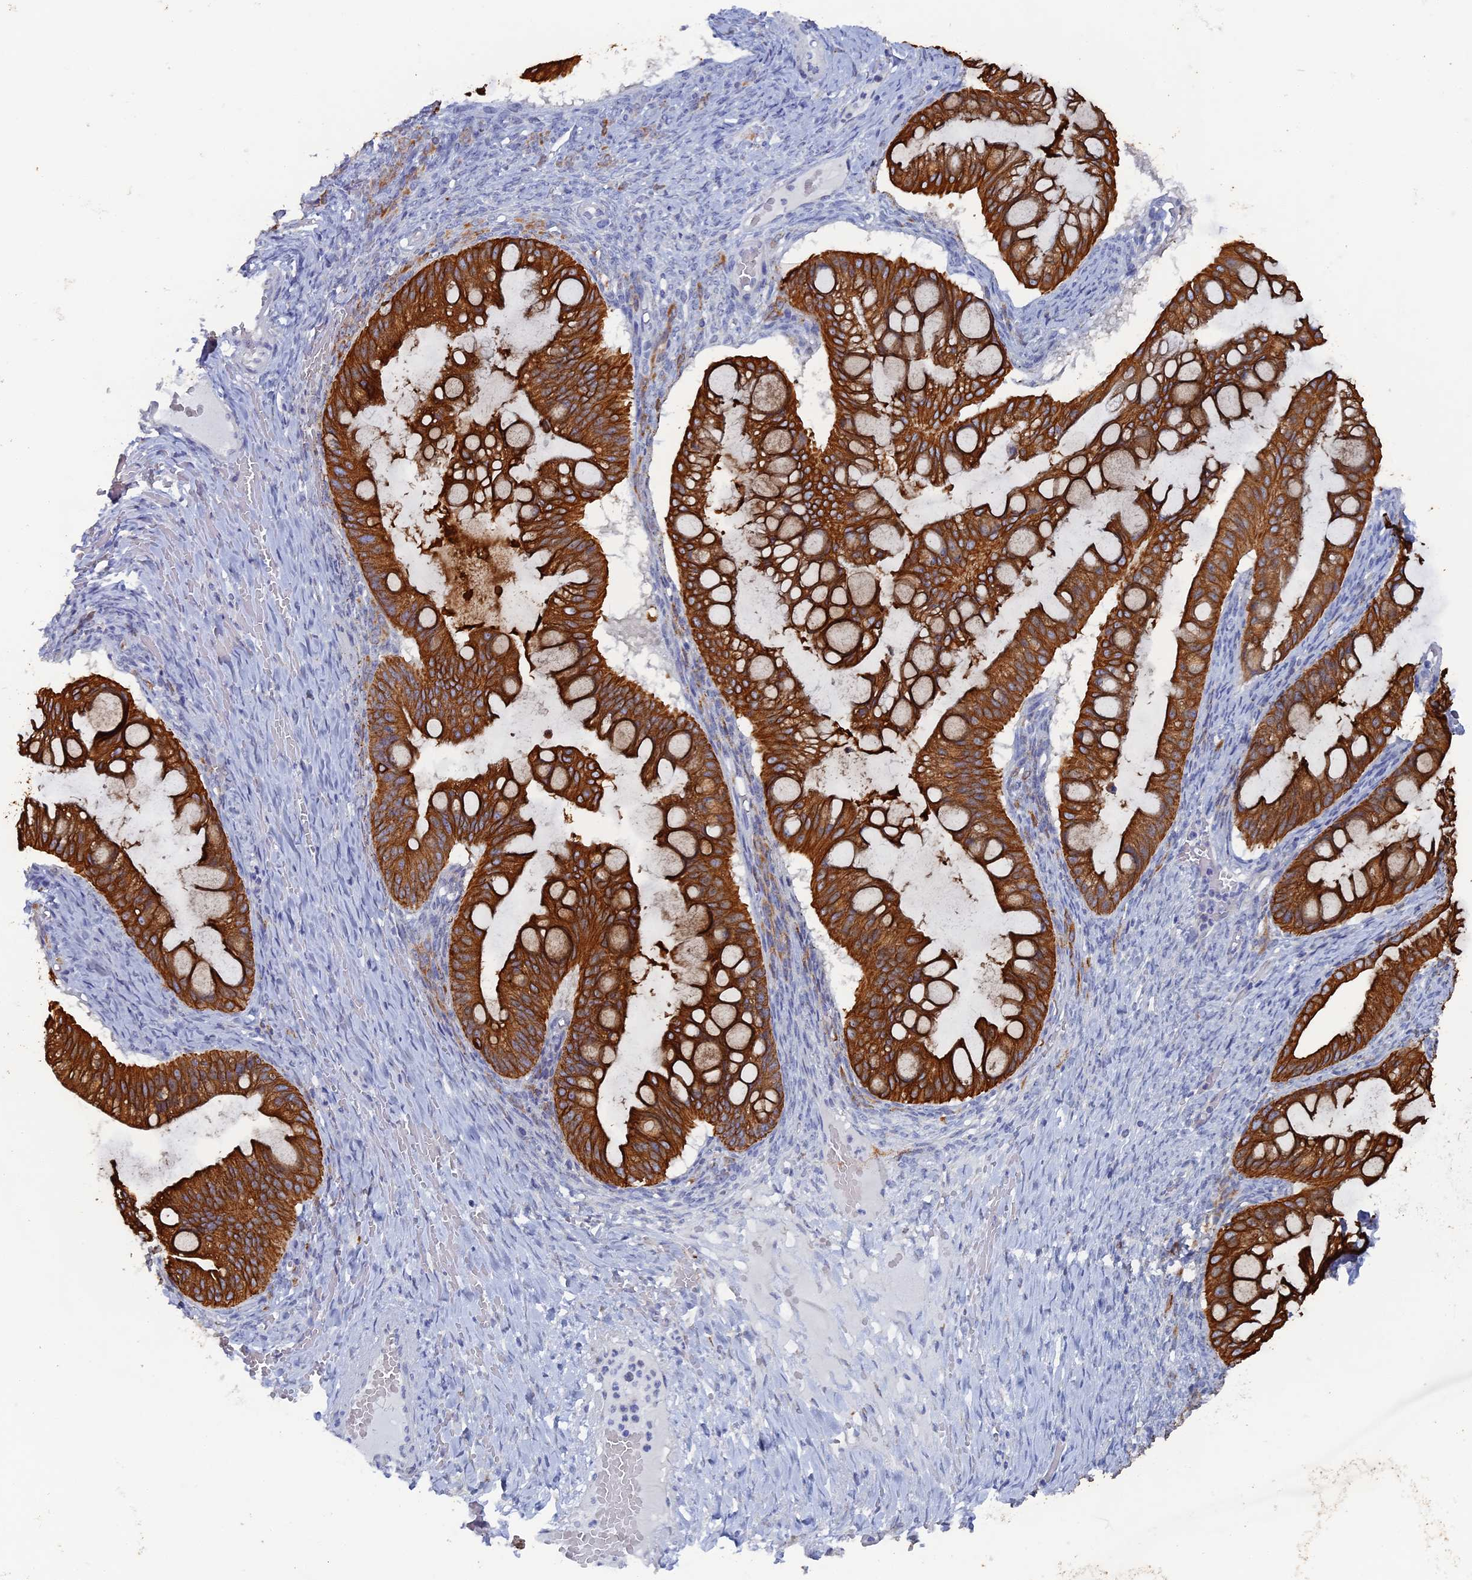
{"staining": {"intensity": "strong", "quantity": ">75%", "location": "cytoplasmic/membranous"}, "tissue": "ovarian cancer", "cell_type": "Tumor cells", "image_type": "cancer", "snomed": [{"axis": "morphology", "description": "Cystadenocarcinoma, mucinous, NOS"}, {"axis": "topography", "description": "Ovary"}], "caption": "Immunohistochemistry (IHC) (DAB (3,3'-diaminobenzidine)) staining of ovarian mucinous cystadenocarcinoma shows strong cytoplasmic/membranous protein staining in approximately >75% of tumor cells. (brown staining indicates protein expression, while blue staining denotes nuclei).", "gene": "SRFBP1", "patient": {"sex": "female", "age": 73}}